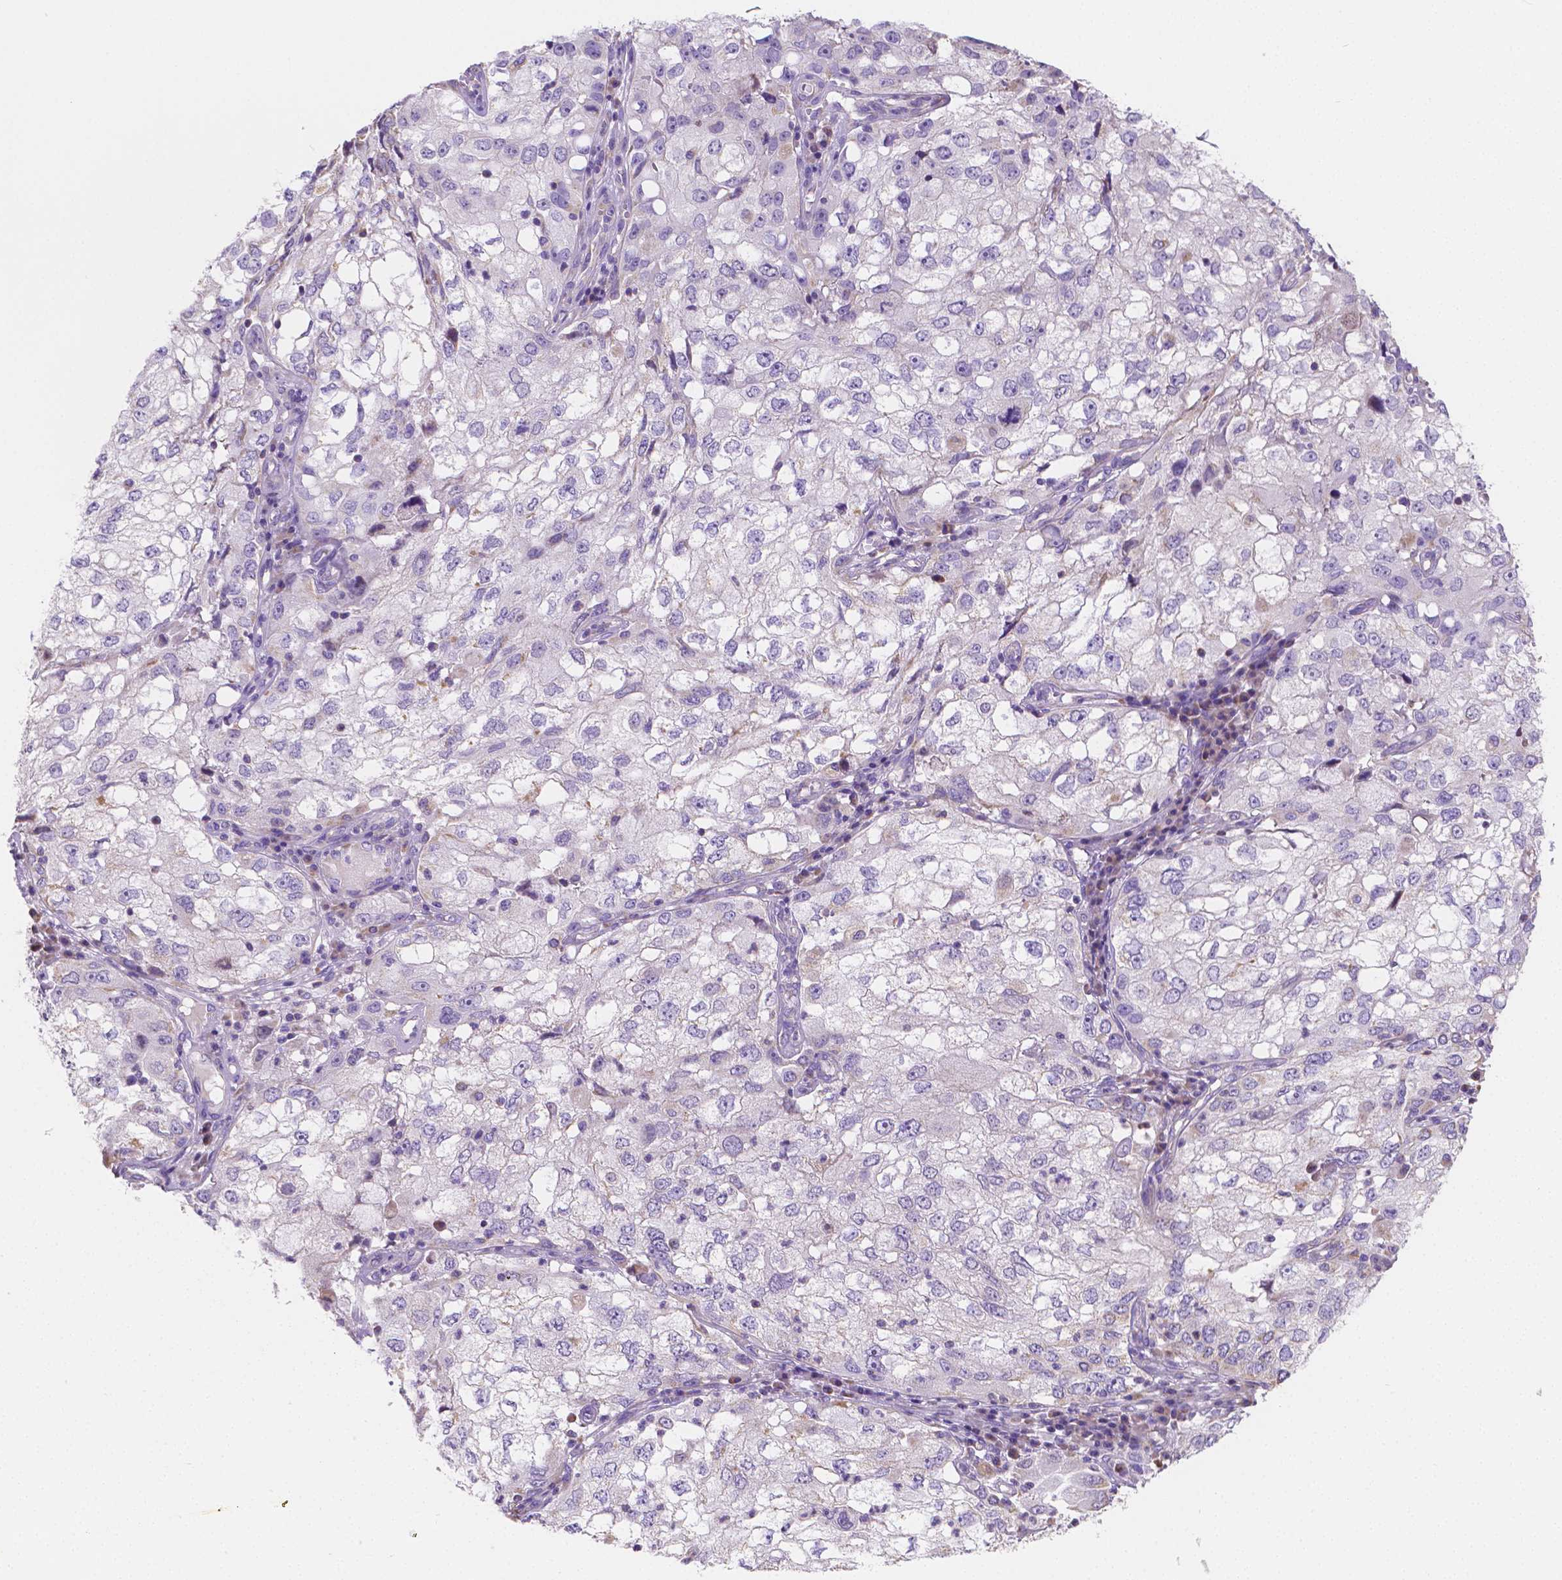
{"staining": {"intensity": "negative", "quantity": "none", "location": "none"}, "tissue": "cervical cancer", "cell_type": "Tumor cells", "image_type": "cancer", "snomed": [{"axis": "morphology", "description": "Squamous cell carcinoma, NOS"}, {"axis": "topography", "description": "Cervix"}], "caption": "Immunohistochemistry (IHC) micrograph of cervical cancer (squamous cell carcinoma) stained for a protein (brown), which reveals no staining in tumor cells.", "gene": "TMEM130", "patient": {"sex": "female", "age": 36}}